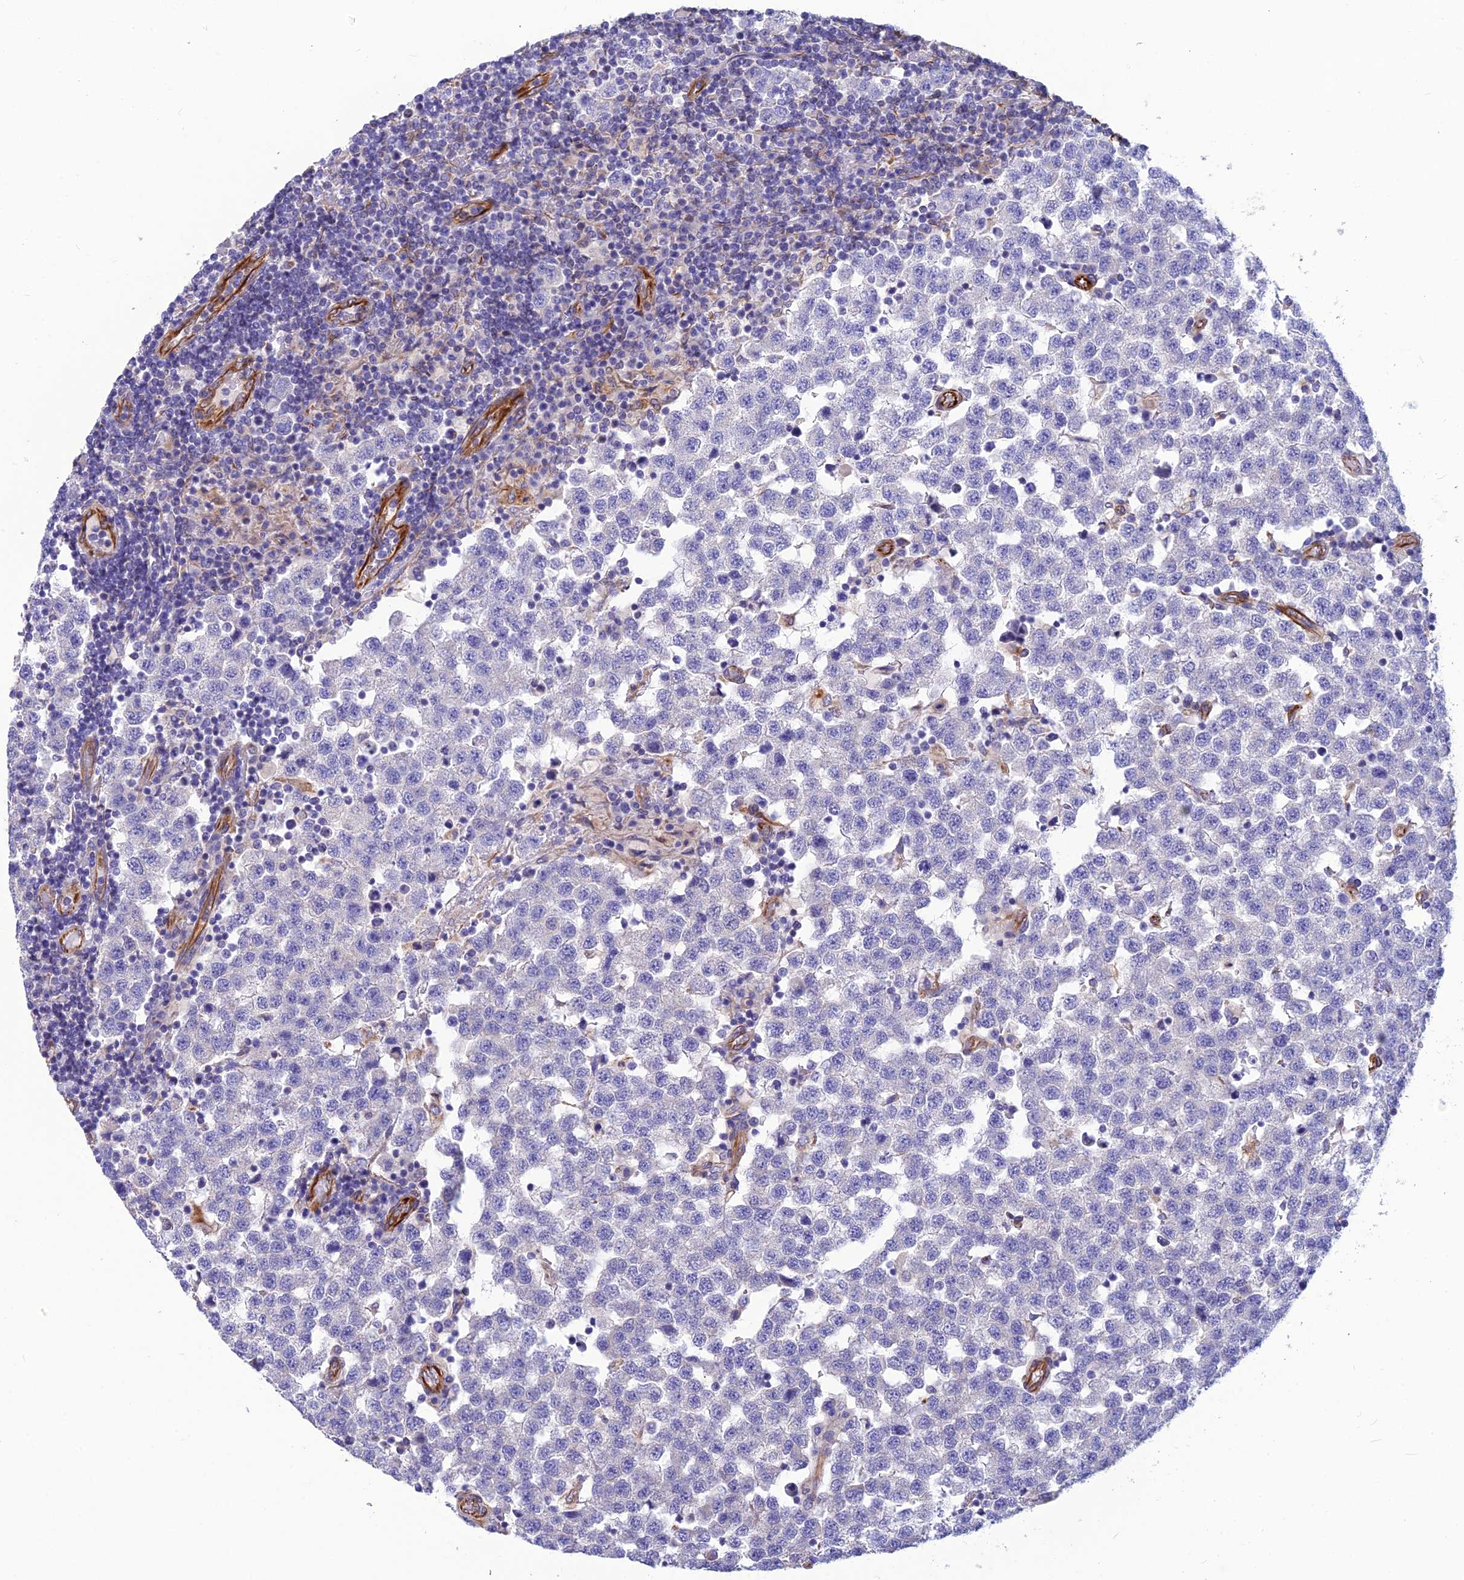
{"staining": {"intensity": "negative", "quantity": "none", "location": "none"}, "tissue": "testis cancer", "cell_type": "Tumor cells", "image_type": "cancer", "snomed": [{"axis": "morphology", "description": "Seminoma, NOS"}, {"axis": "topography", "description": "Testis"}], "caption": "DAB (3,3'-diaminobenzidine) immunohistochemical staining of testis cancer displays no significant staining in tumor cells.", "gene": "FBXL20", "patient": {"sex": "male", "age": 34}}